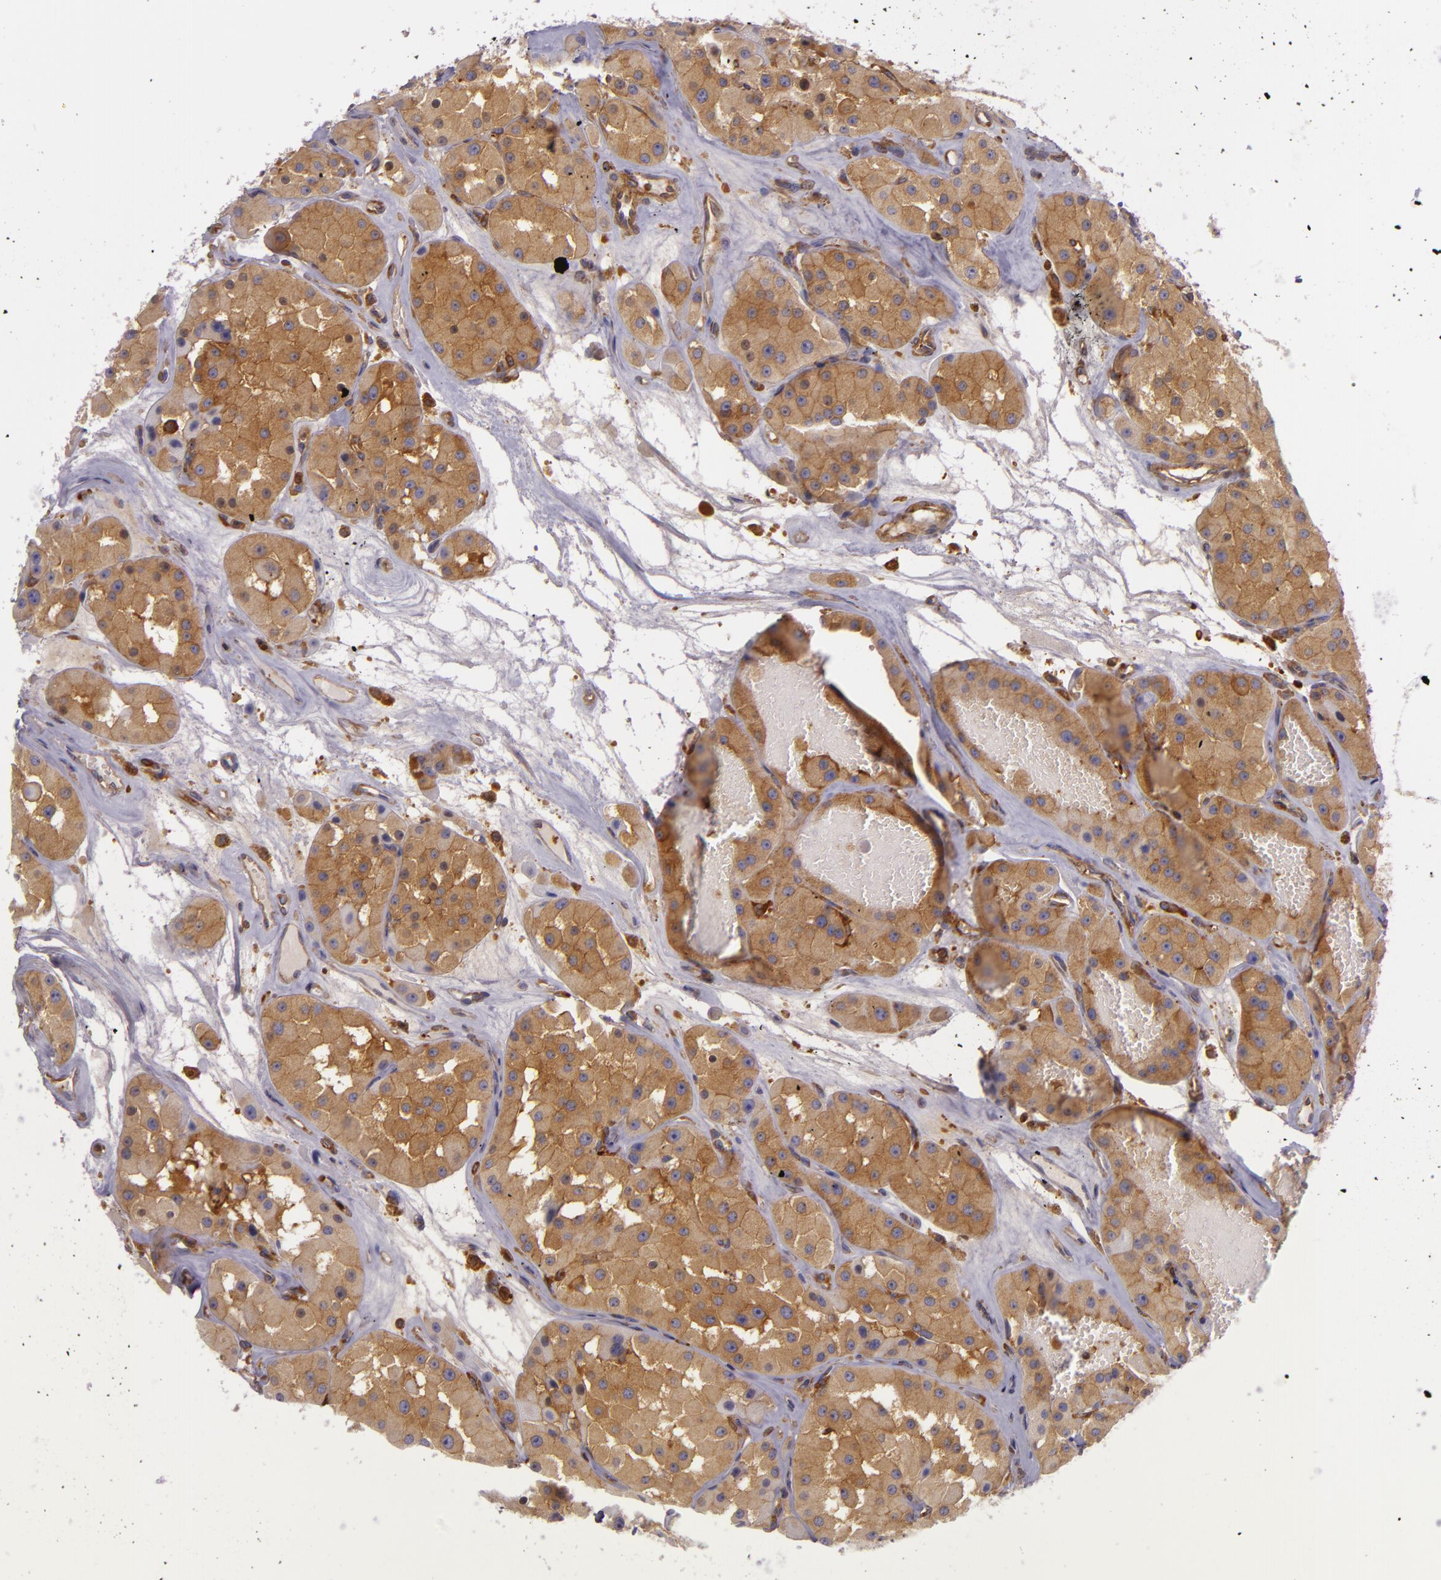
{"staining": {"intensity": "strong", "quantity": ">75%", "location": "cytoplasmic/membranous"}, "tissue": "renal cancer", "cell_type": "Tumor cells", "image_type": "cancer", "snomed": [{"axis": "morphology", "description": "Adenocarcinoma, uncertain malignant potential"}, {"axis": "topography", "description": "Kidney"}], "caption": "Adenocarcinoma,  uncertain malignant potential (renal) stained with a protein marker demonstrates strong staining in tumor cells.", "gene": "TLN1", "patient": {"sex": "male", "age": 63}}